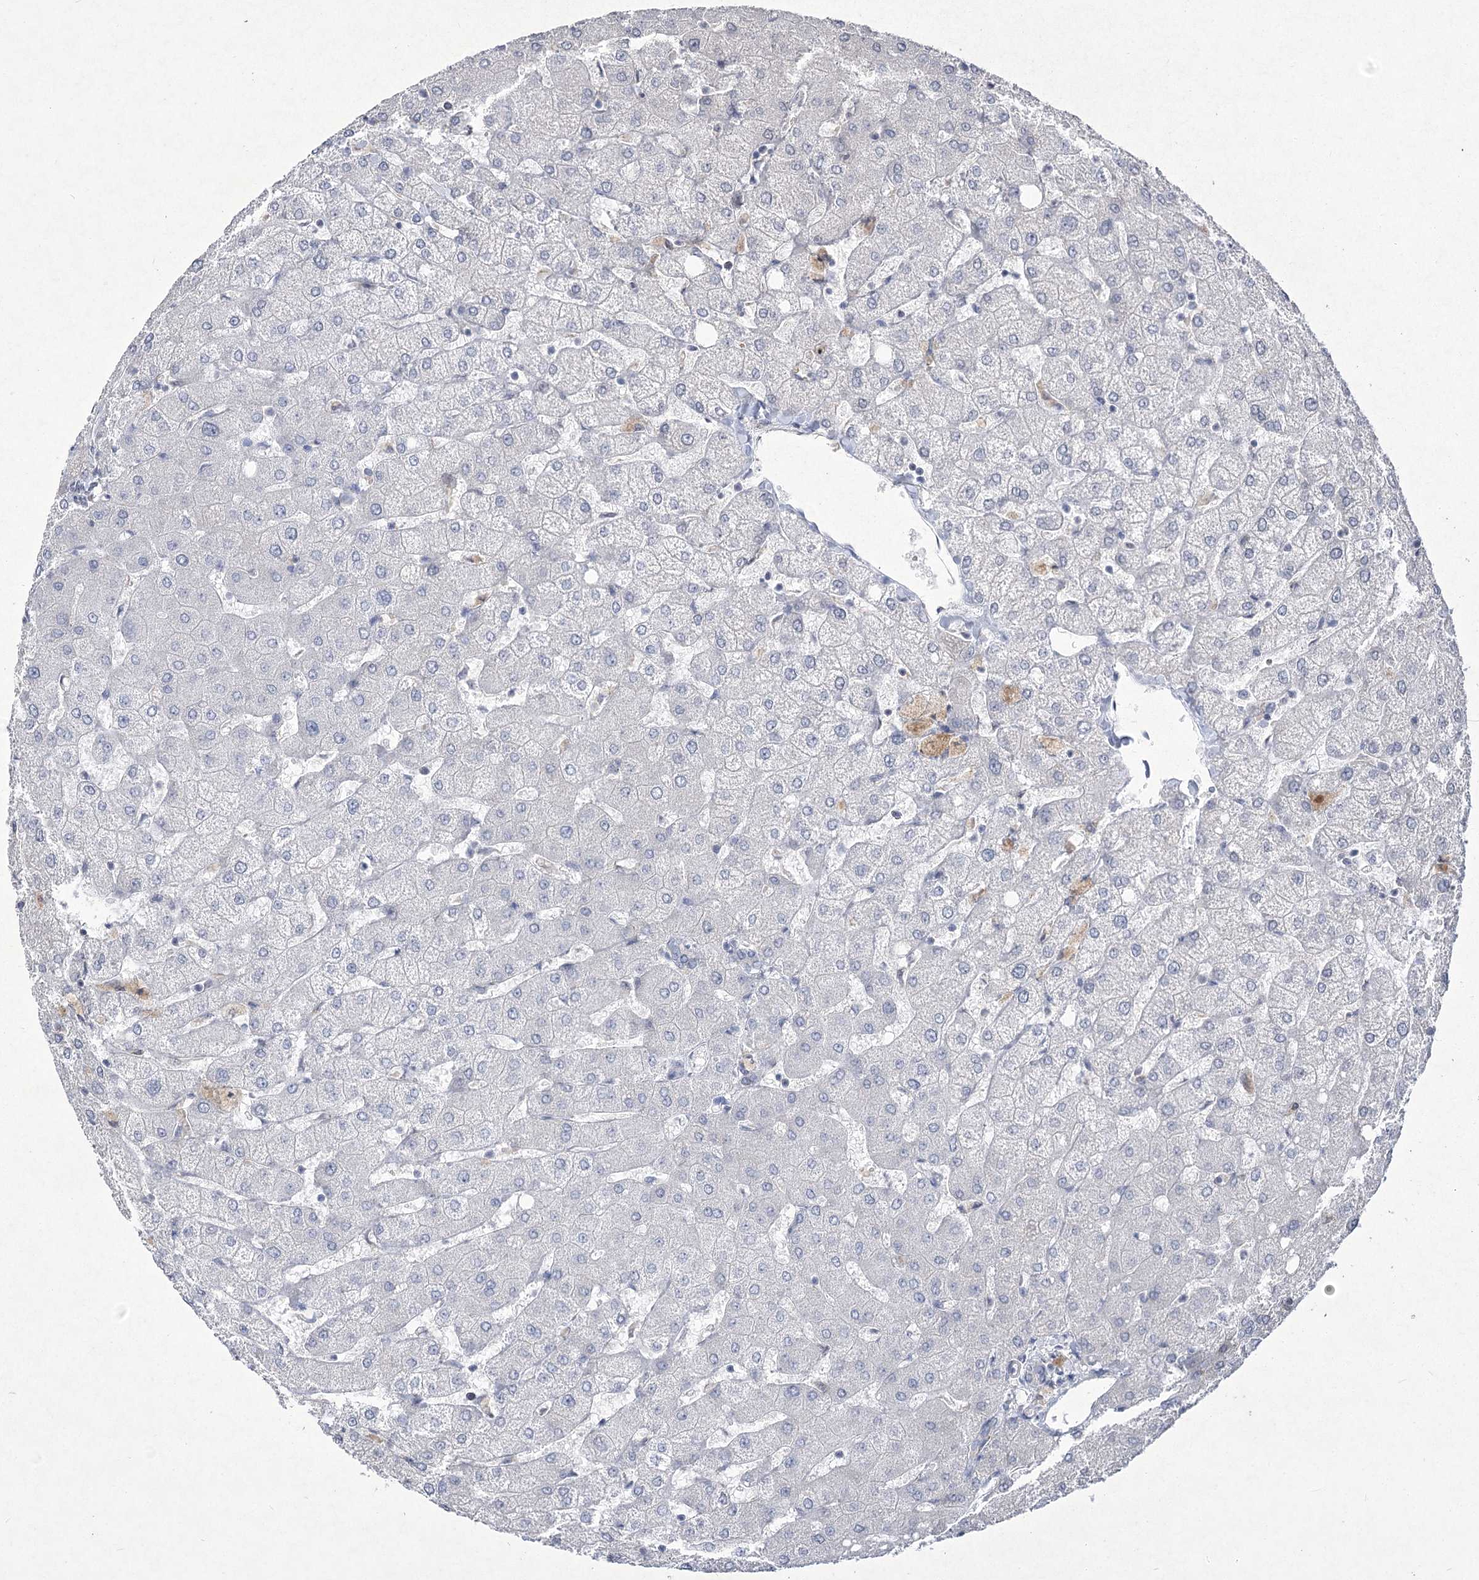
{"staining": {"intensity": "negative", "quantity": "none", "location": "none"}, "tissue": "liver", "cell_type": "Cholangiocytes", "image_type": "normal", "snomed": [{"axis": "morphology", "description": "Normal tissue, NOS"}, {"axis": "topography", "description": "Liver"}], "caption": "This is a micrograph of IHC staining of benign liver, which shows no expression in cholangiocytes.", "gene": "PDHB", "patient": {"sex": "female", "age": 54}}